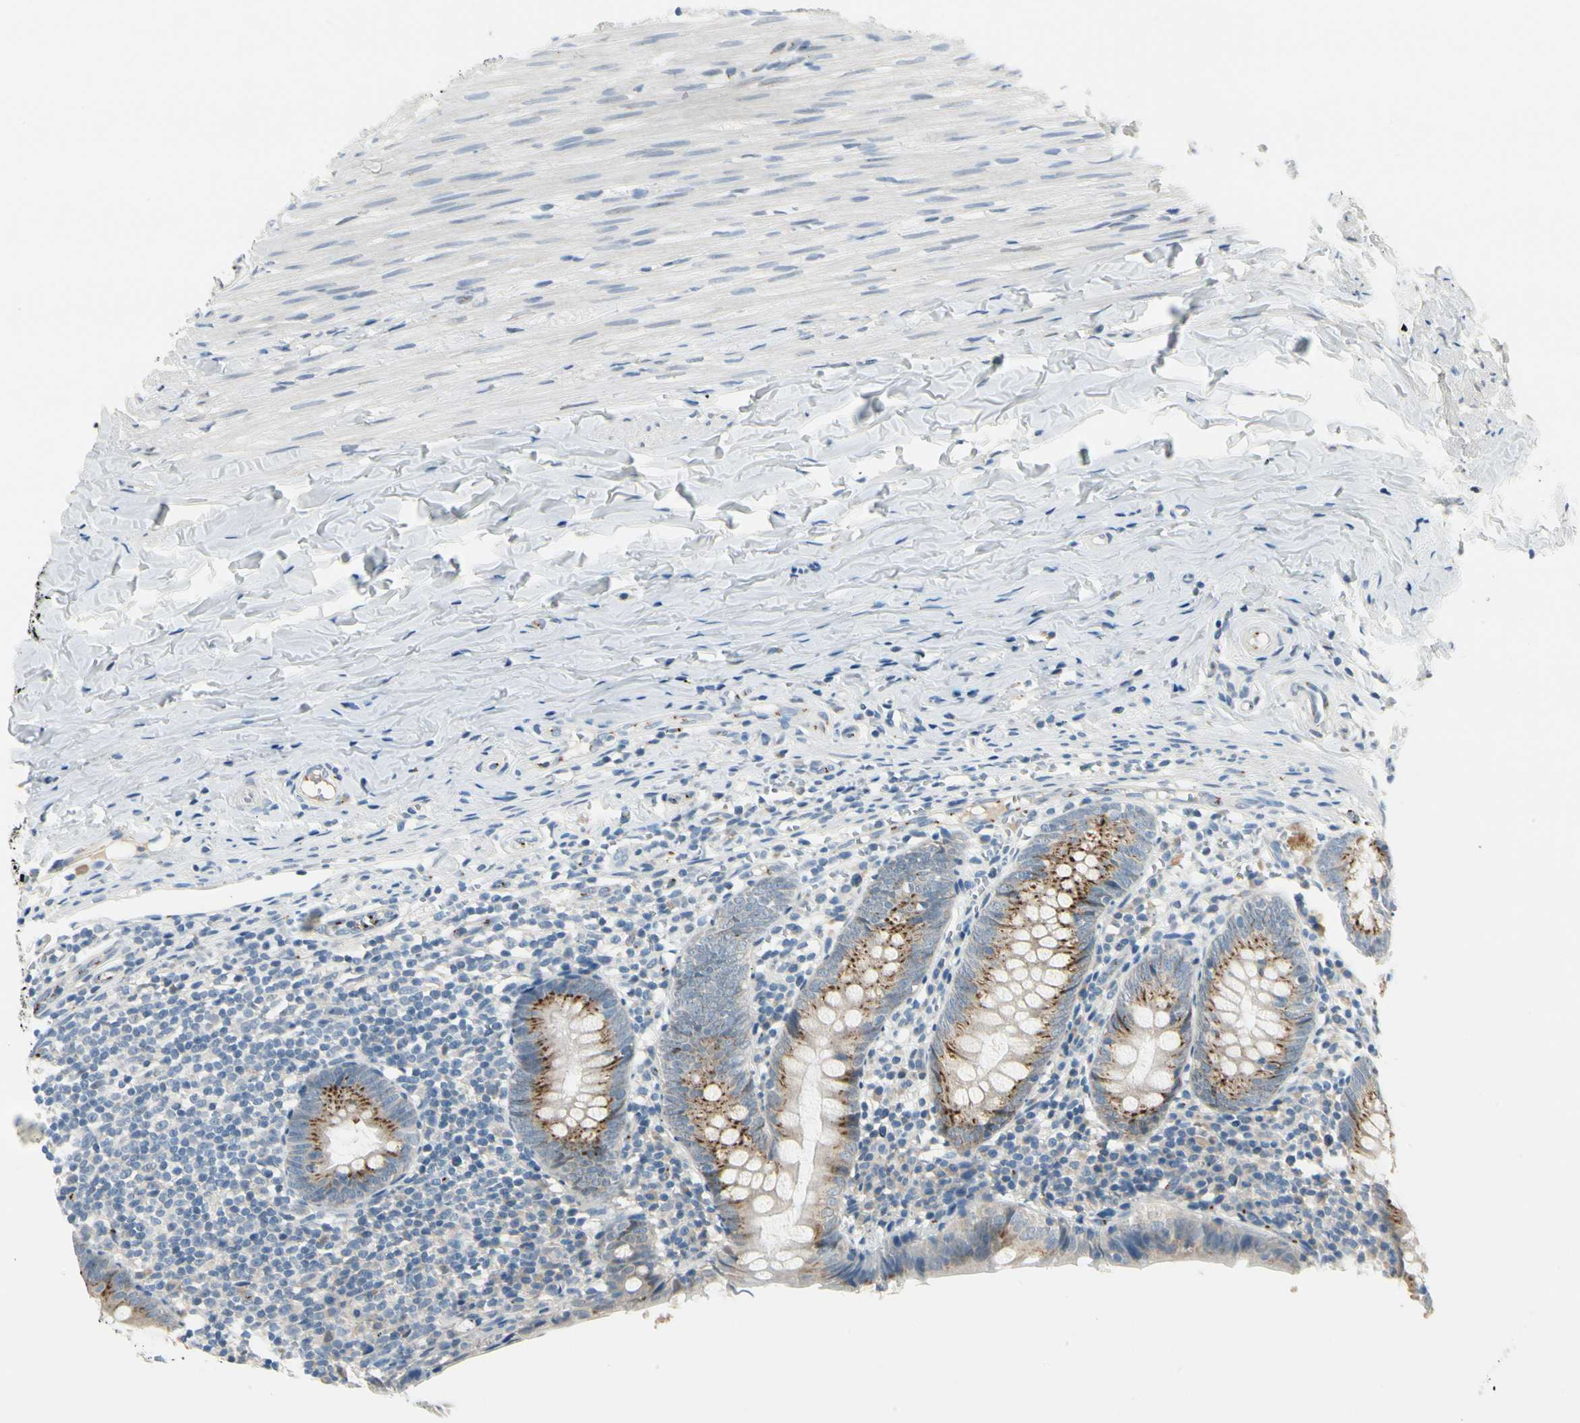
{"staining": {"intensity": "moderate", "quantity": ">75%", "location": "cytoplasmic/membranous"}, "tissue": "appendix", "cell_type": "Glandular cells", "image_type": "normal", "snomed": [{"axis": "morphology", "description": "Normal tissue, NOS"}, {"axis": "topography", "description": "Appendix"}], "caption": "Appendix stained with a brown dye shows moderate cytoplasmic/membranous positive staining in approximately >75% of glandular cells.", "gene": "MANSC1", "patient": {"sex": "female", "age": 10}}